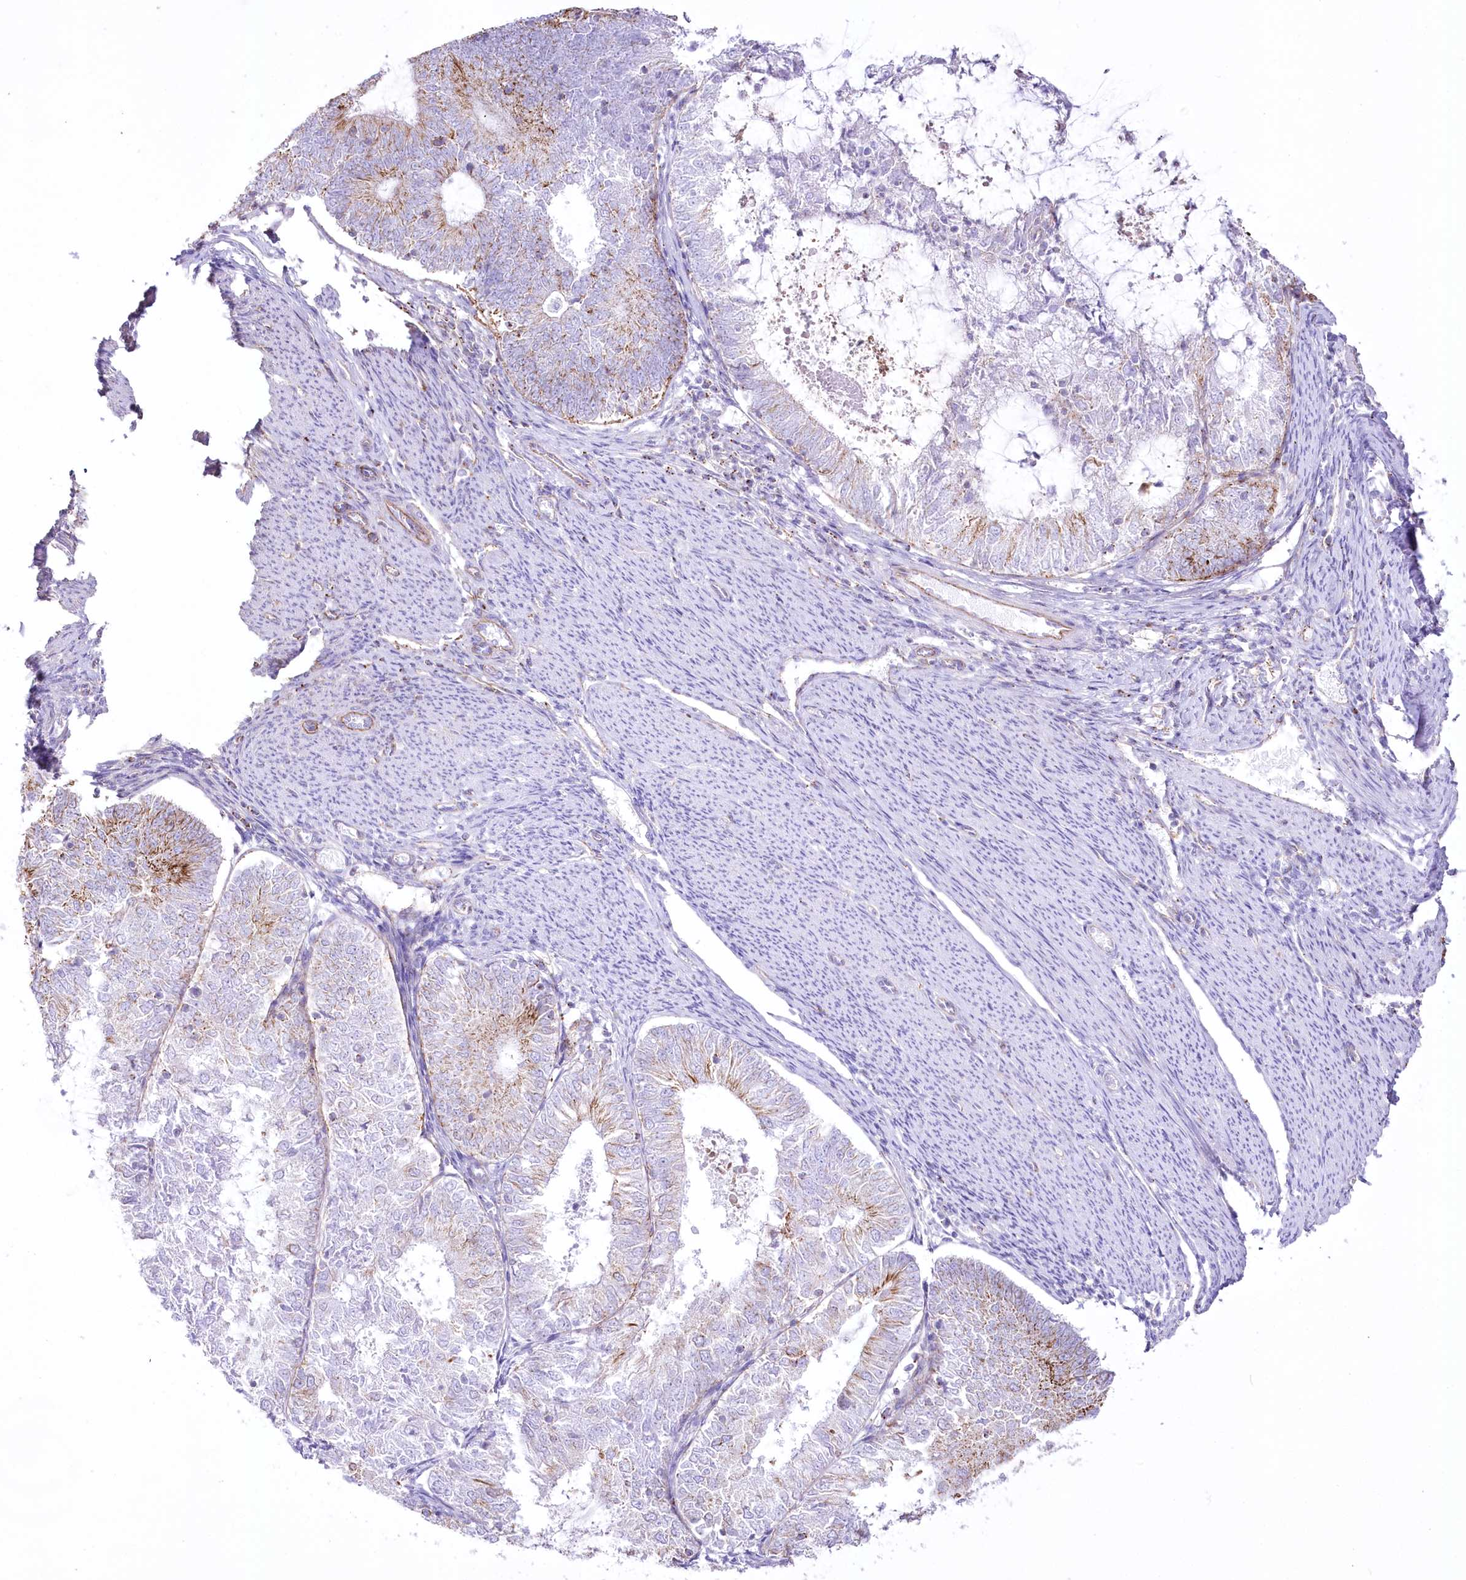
{"staining": {"intensity": "moderate", "quantity": "<25%", "location": "cytoplasmic/membranous"}, "tissue": "endometrial cancer", "cell_type": "Tumor cells", "image_type": "cancer", "snomed": [{"axis": "morphology", "description": "Adenocarcinoma, NOS"}, {"axis": "topography", "description": "Endometrium"}], "caption": "Human endometrial cancer stained with a brown dye displays moderate cytoplasmic/membranous positive staining in approximately <25% of tumor cells.", "gene": "FAM216A", "patient": {"sex": "female", "age": 57}}